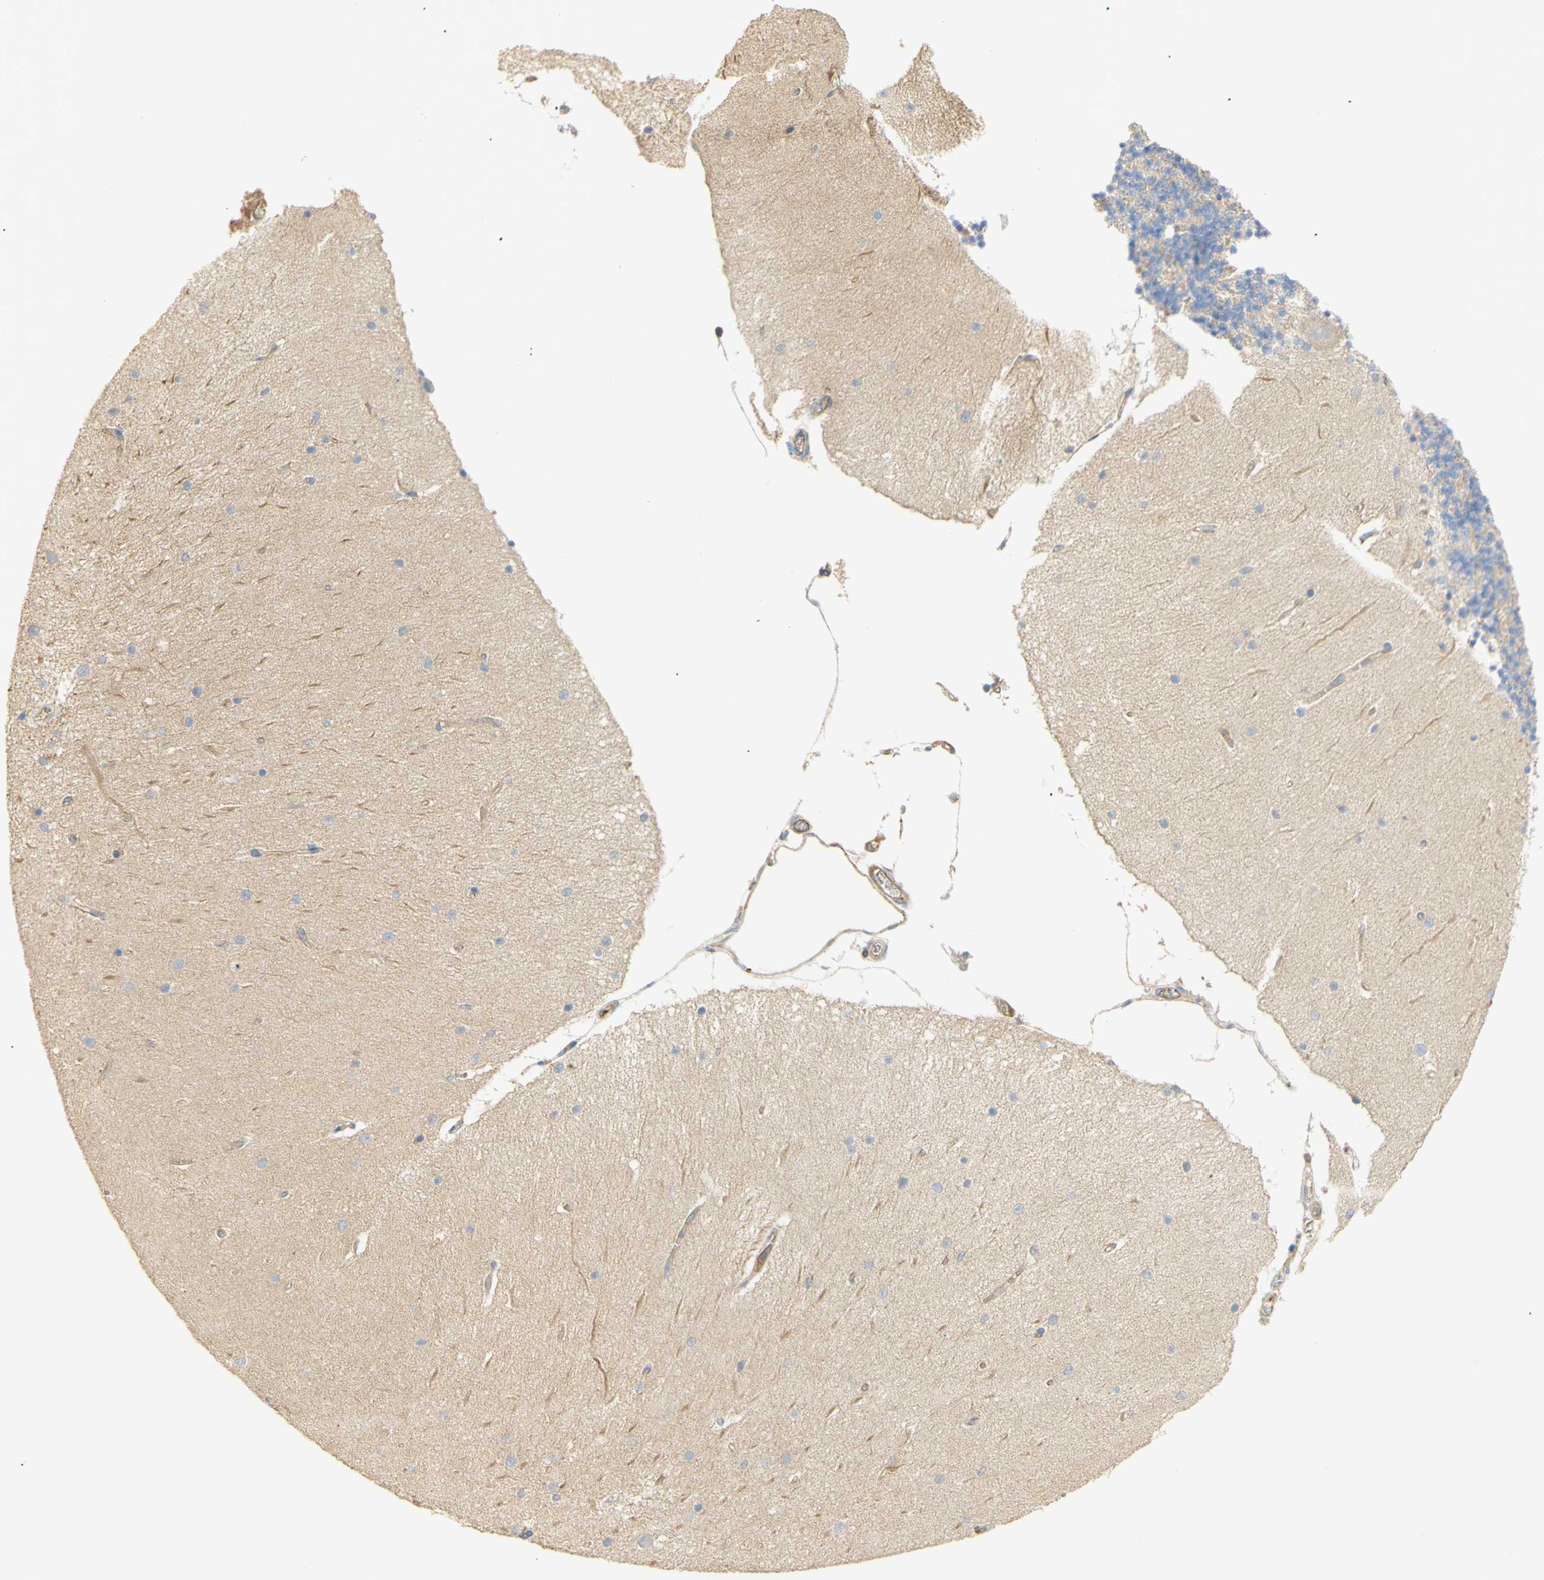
{"staining": {"intensity": "negative", "quantity": "none", "location": "none"}, "tissue": "cerebellum", "cell_type": "Cells in granular layer", "image_type": "normal", "snomed": [{"axis": "morphology", "description": "Normal tissue, NOS"}, {"axis": "topography", "description": "Cerebellum"}], "caption": "This histopathology image is of normal cerebellum stained with immunohistochemistry to label a protein in brown with the nuclei are counter-stained blue. There is no positivity in cells in granular layer. (DAB IHC with hematoxylin counter stain).", "gene": "KCNE4", "patient": {"sex": "female", "age": 54}}